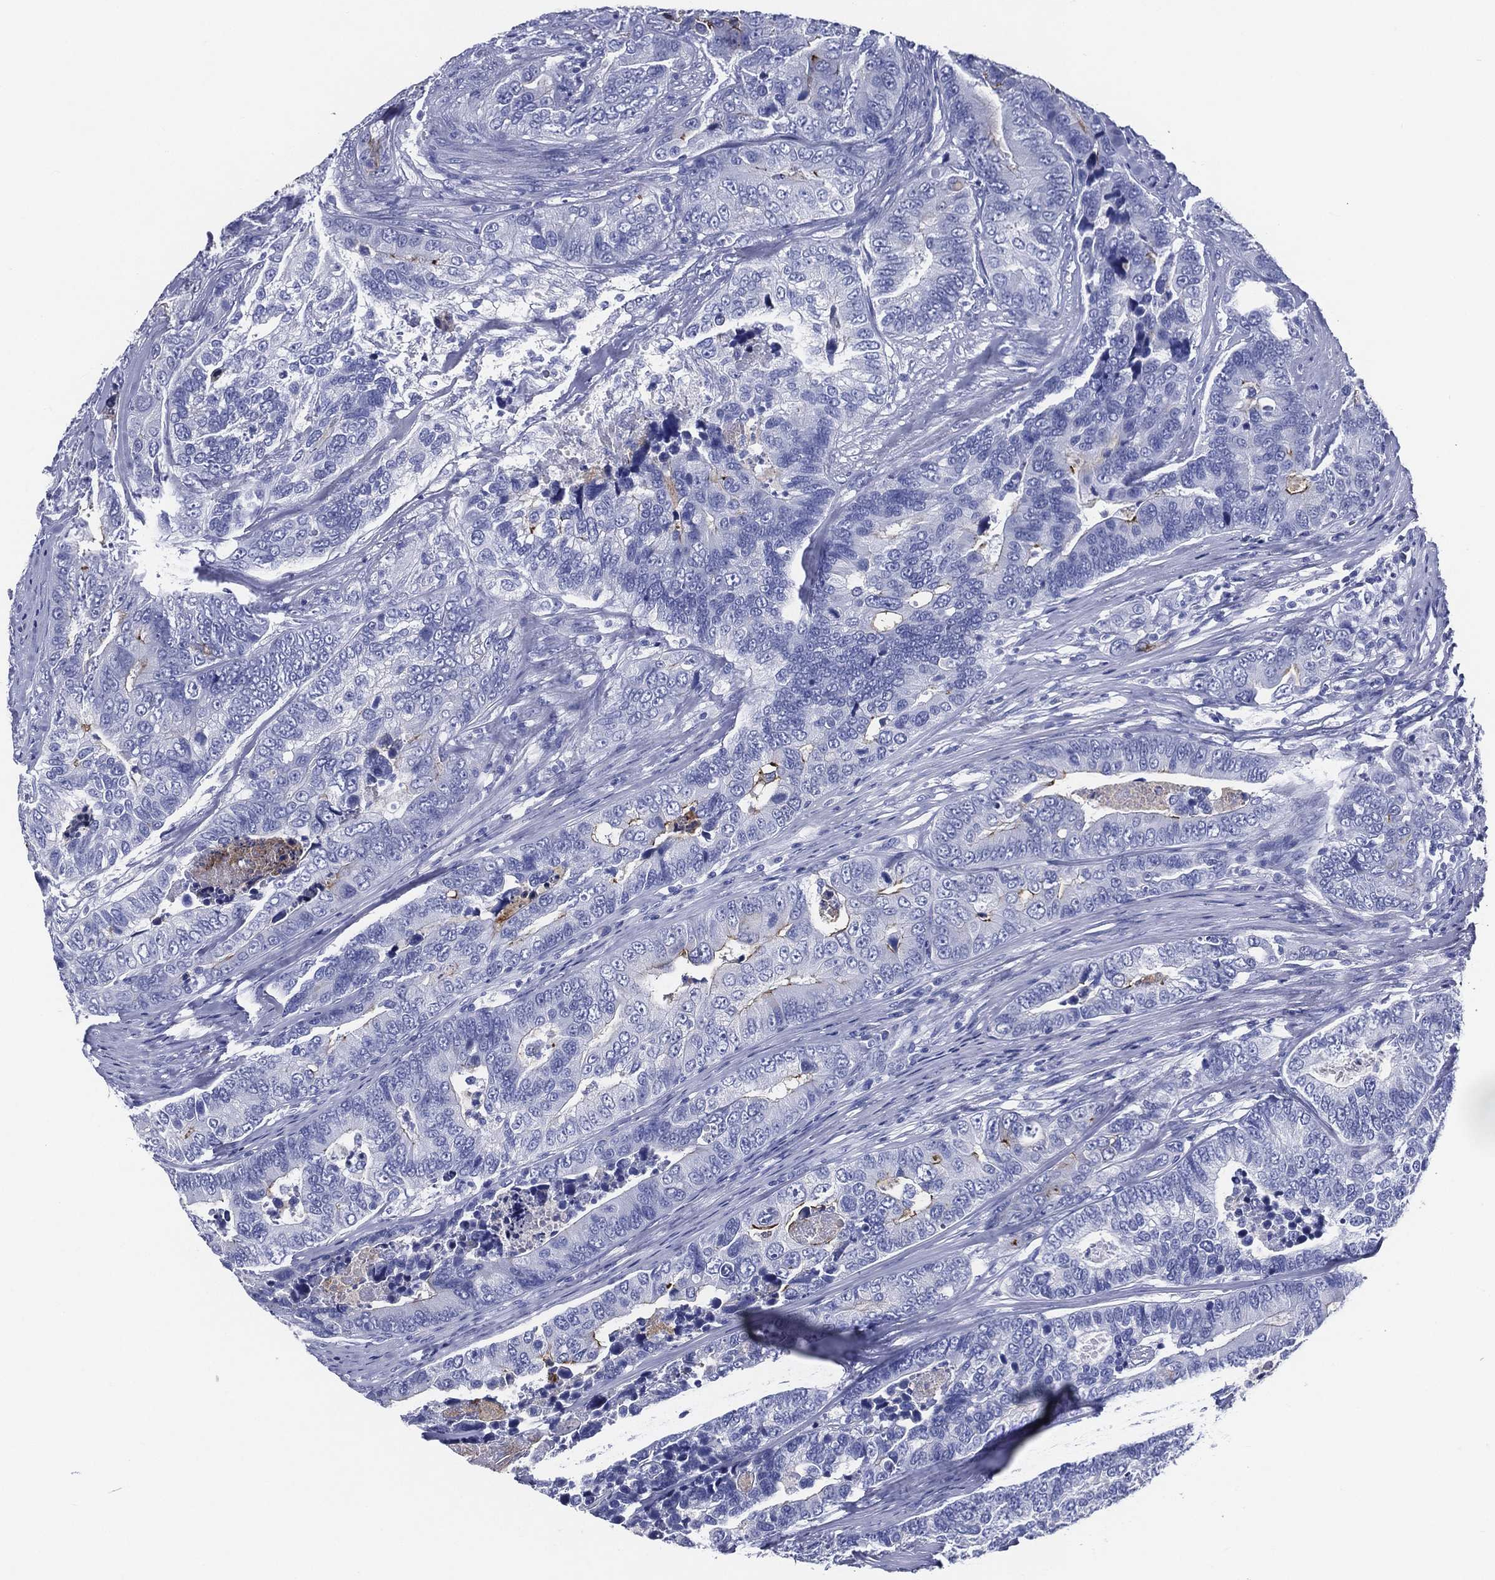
{"staining": {"intensity": "moderate", "quantity": "<25%", "location": "cytoplasmic/membranous"}, "tissue": "colorectal cancer", "cell_type": "Tumor cells", "image_type": "cancer", "snomed": [{"axis": "morphology", "description": "Adenocarcinoma, NOS"}, {"axis": "topography", "description": "Colon"}], "caption": "Immunohistochemistry staining of colorectal cancer (adenocarcinoma), which reveals low levels of moderate cytoplasmic/membranous staining in about <25% of tumor cells indicating moderate cytoplasmic/membranous protein expression. The staining was performed using DAB (3,3'-diaminobenzidine) (brown) for protein detection and nuclei were counterstained in hematoxylin (blue).", "gene": "ACE2", "patient": {"sex": "female", "age": 72}}